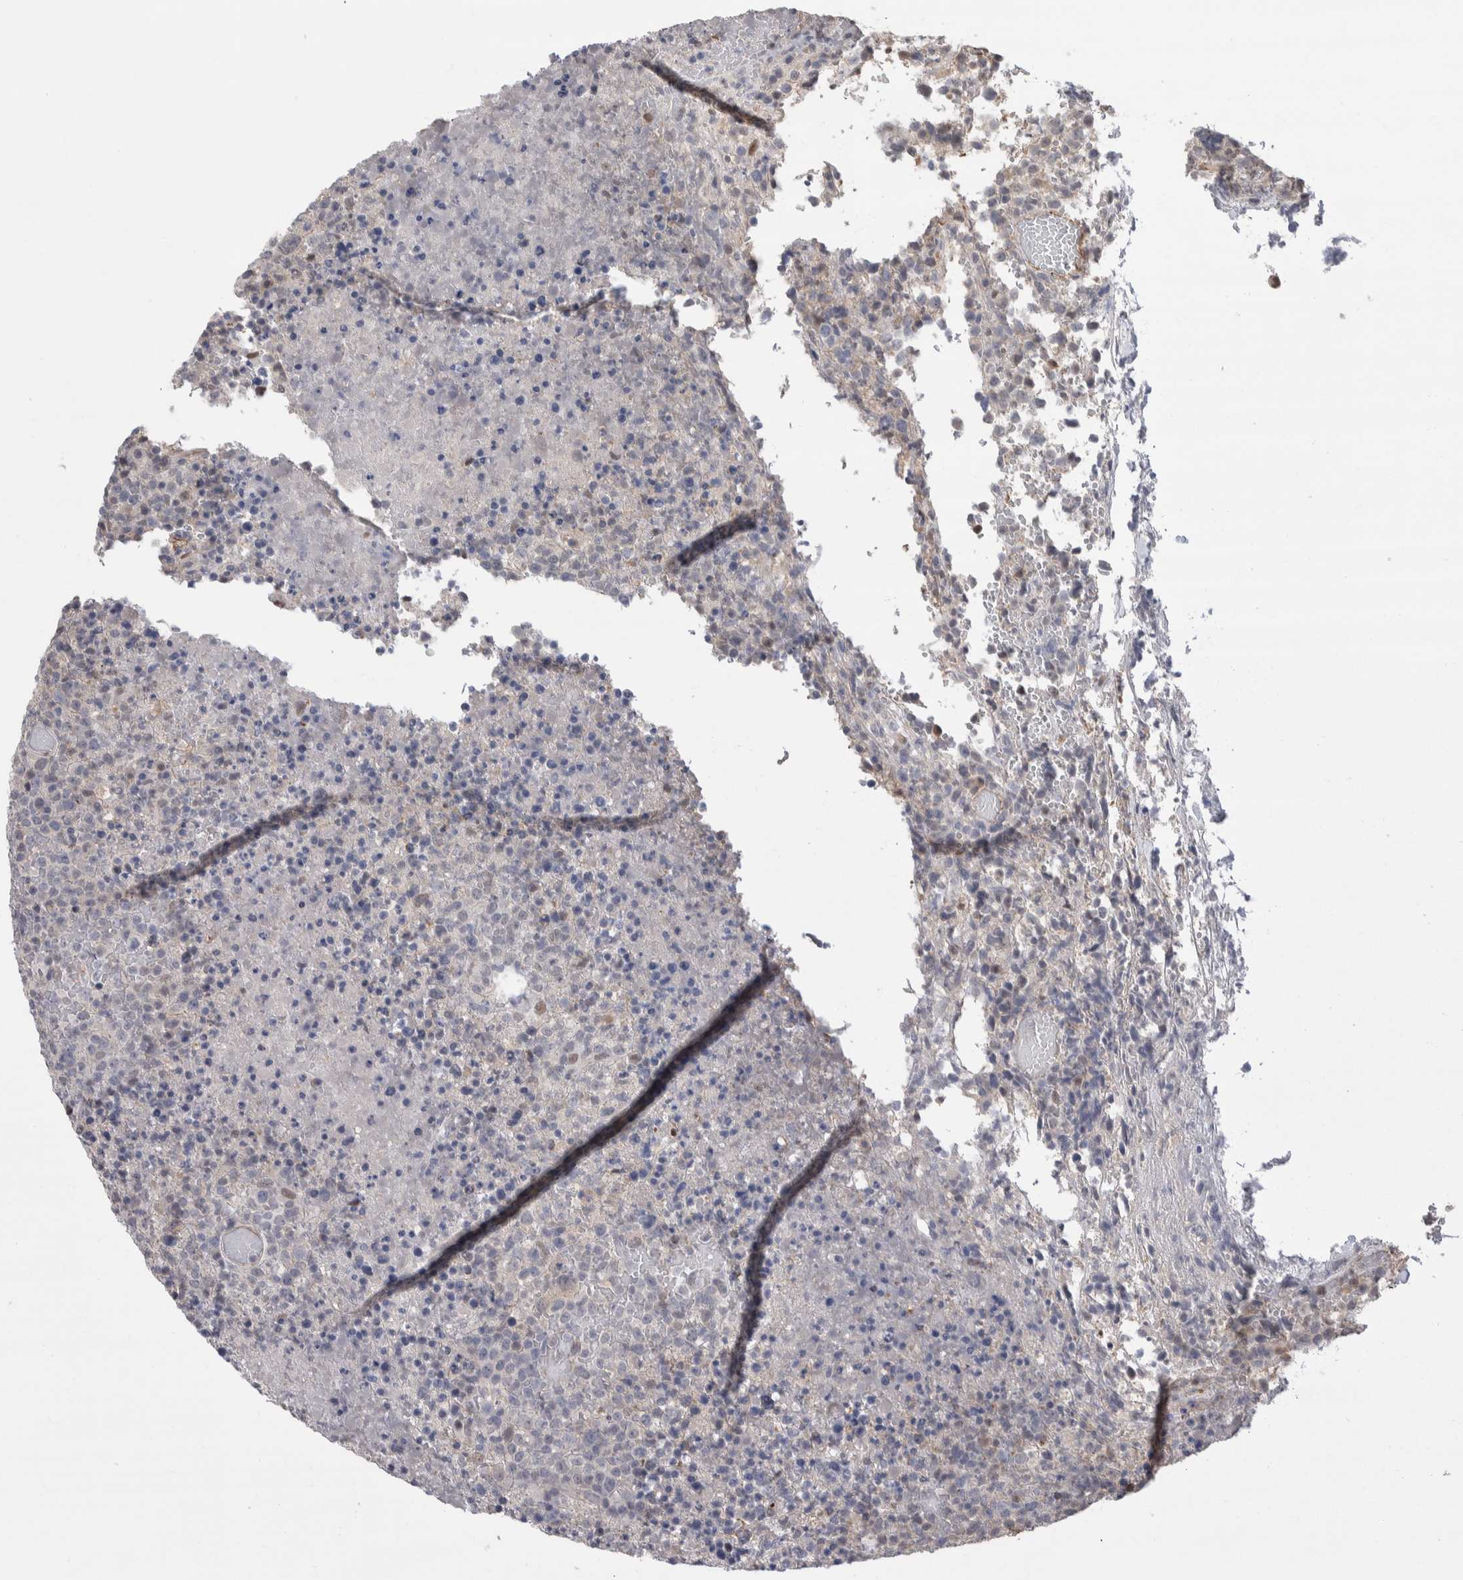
{"staining": {"intensity": "negative", "quantity": "none", "location": "none"}, "tissue": "lymphoma", "cell_type": "Tumor cells", "image_type": "cancer", "snomed": [{"axis": "morphology", "description": "Malignant lymphoma, non-Hodgkin's type, High grade"}, {"axis": "topography", "description": "Lymph node"}], "caption": "Photomicrograph shows no protein staining in tumor cells of malignant lymphoma, non-Hodgkin's type (high-grade) tissue.", "gene": "ZBTB49", "patient": {"sex": "male", "age": 13}}